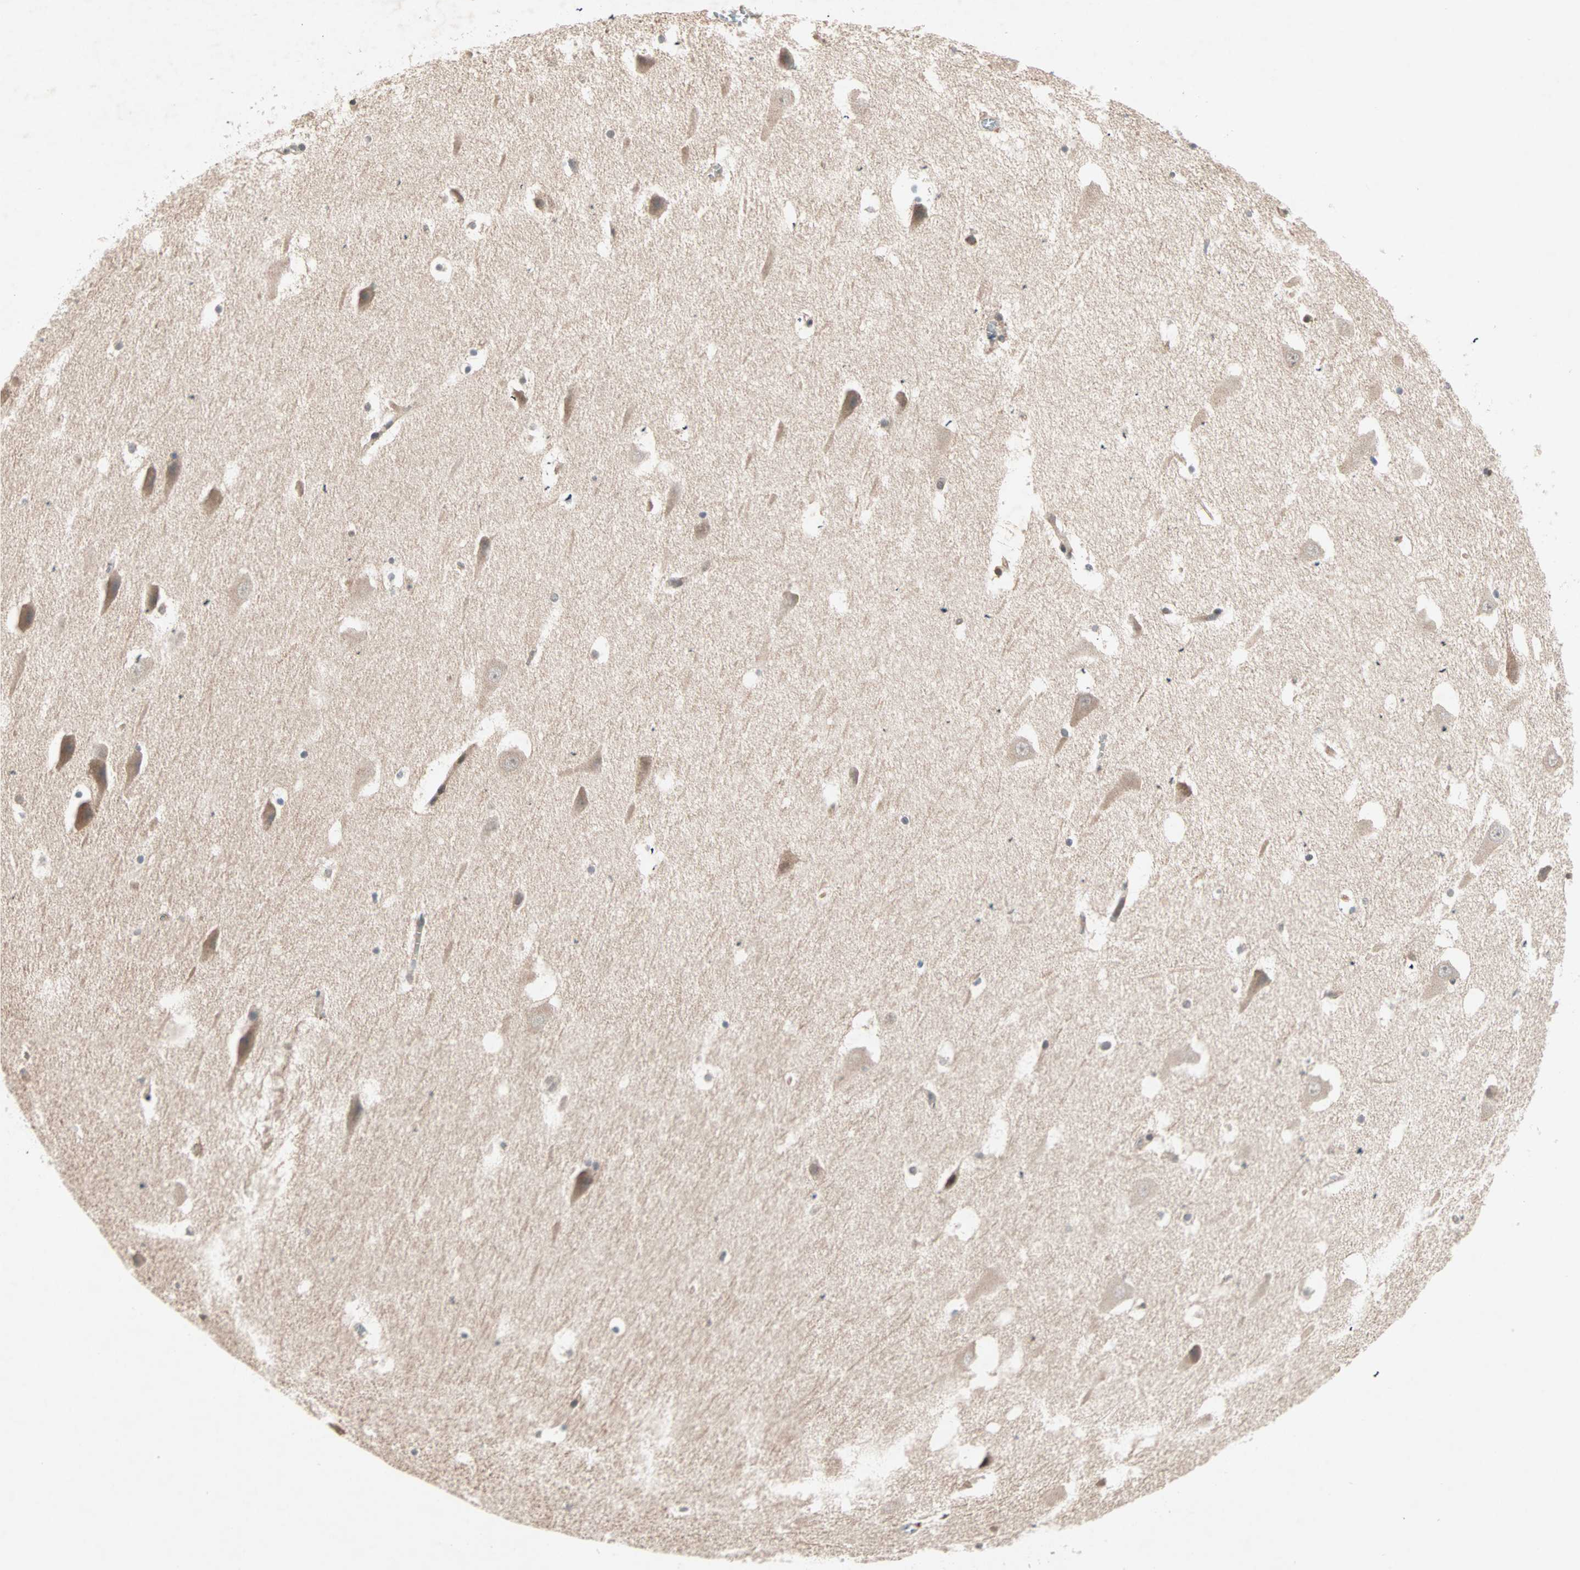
{"staining": {"intensity": "weak", "quantity": "25%-75%", "location": "cytoplasmic/membranous"}, "tissue": "hippocampus", "cell_type": "Glial cells", "image_type": "normal", "snomed": [{"axis": "morphology", "description": "Normal tissue, NOS"}, {"axis": "topography", "description": "Hippocampus"}], "caption": "Brown immunohistochemical staining in benign hippocampus demonstrates weak cytoplasmic/membranous expression in approximately 25%-75% of glial cells. The staining is performed using DAB brown chromogen to label protein expression. The nuclei are counter-stained blue using hematoxylin.", "gene": "PGBD1", "patient": {"sex": "male", "age": 45}}